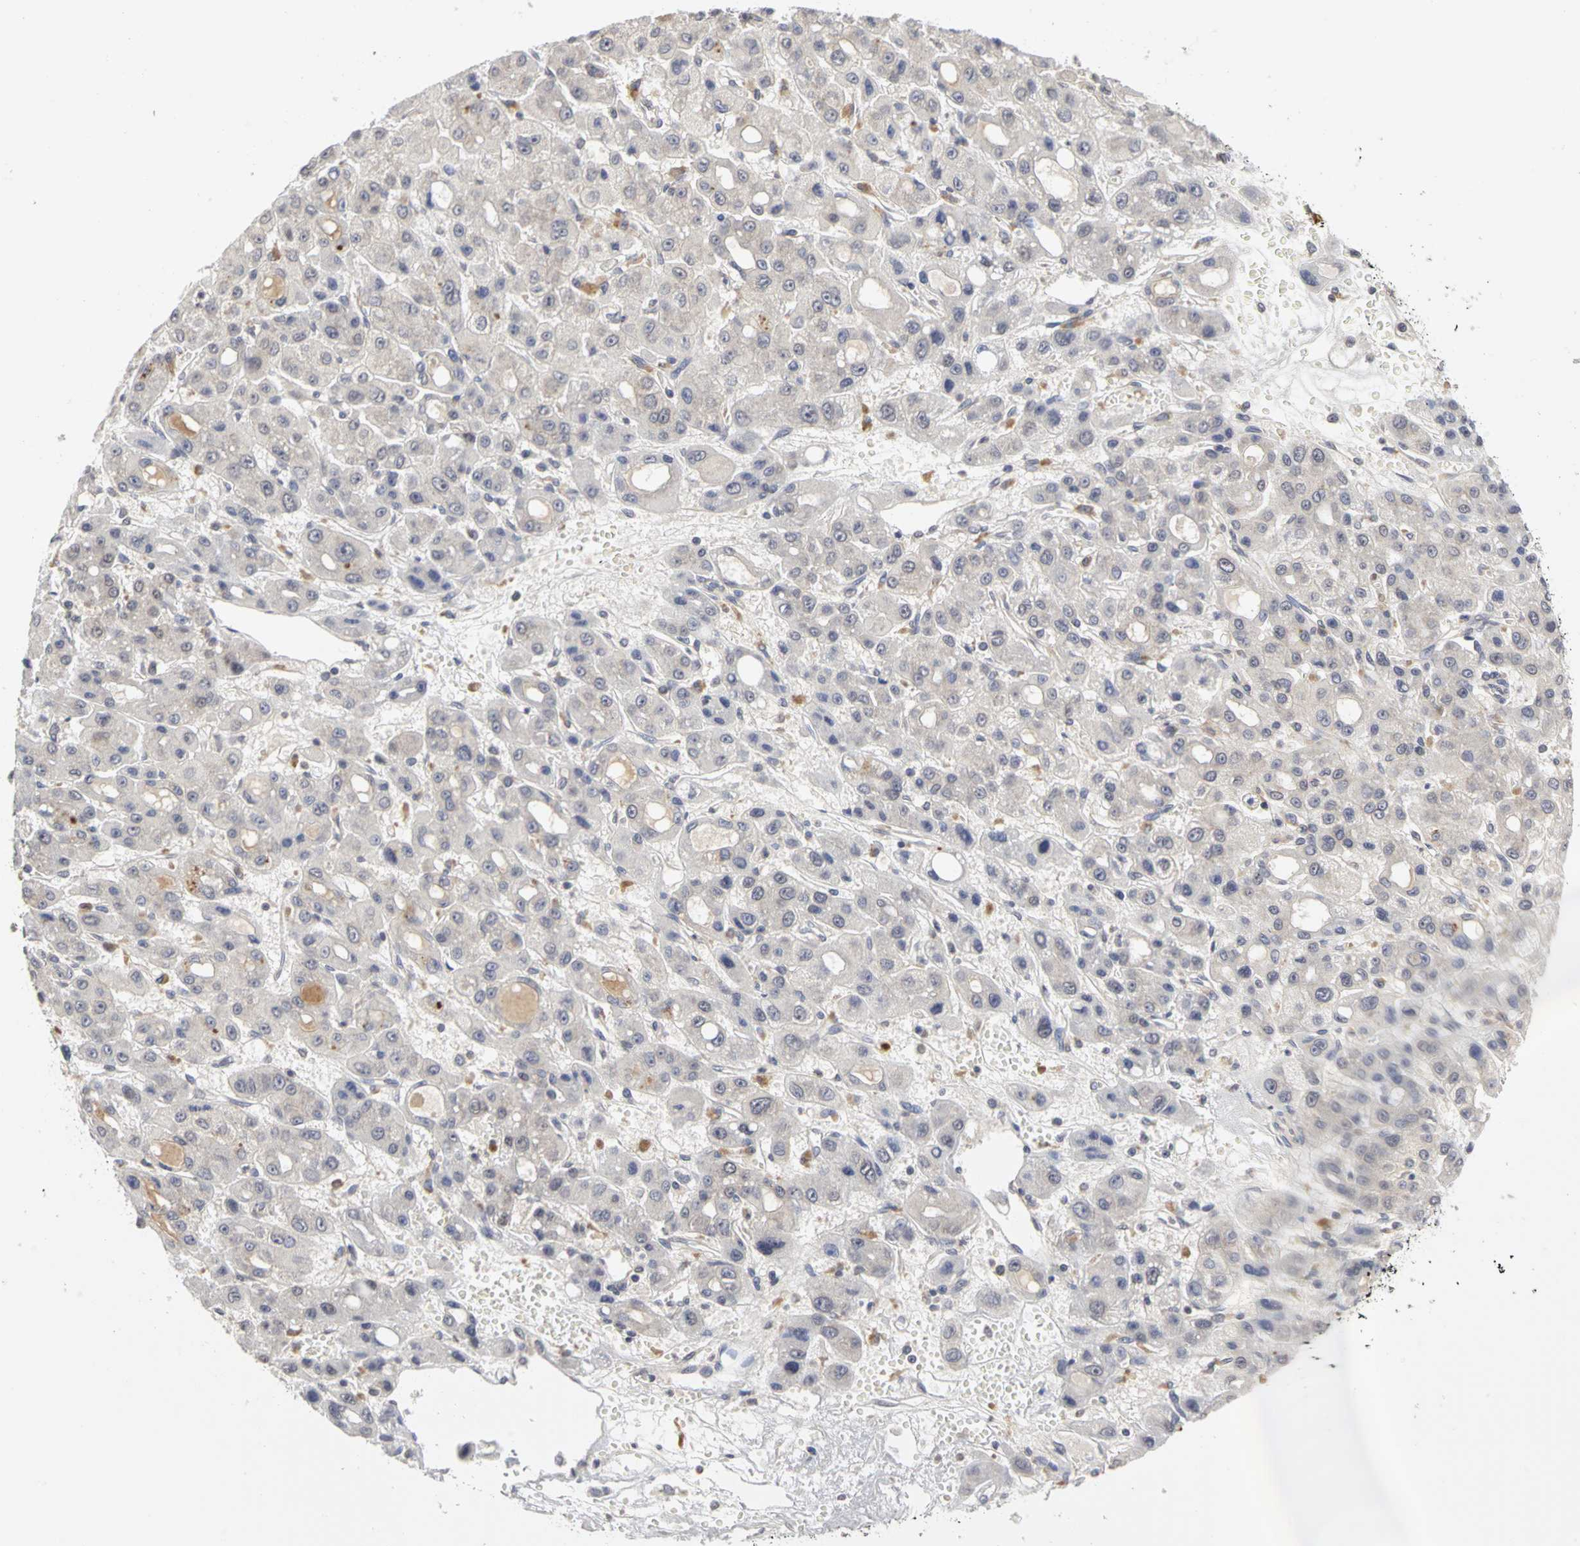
{"staining": {"intensity": "weak", "quantity": "<25%", "location": "cytoplasmic/membranous"}, "tissue": "liver cancer", "cell_type": "Tumor cells", "image_type": "cancer", "snomed": [{"axis": "morphology", "description": "Carcinoma, Hepatocellular, NOS"}, {"axis": "topography", "description": "Liver"}], "caption": "IHC micrograph of human hepatocellular carcinoma (liver) stained for a protein (brown), which reveals no staining in tumor cells. (DAB IHC visualized using brightfield microscopy, high magnification).", "gene": "IRAK1", "patient": {"sex": "male", "age": 55}}